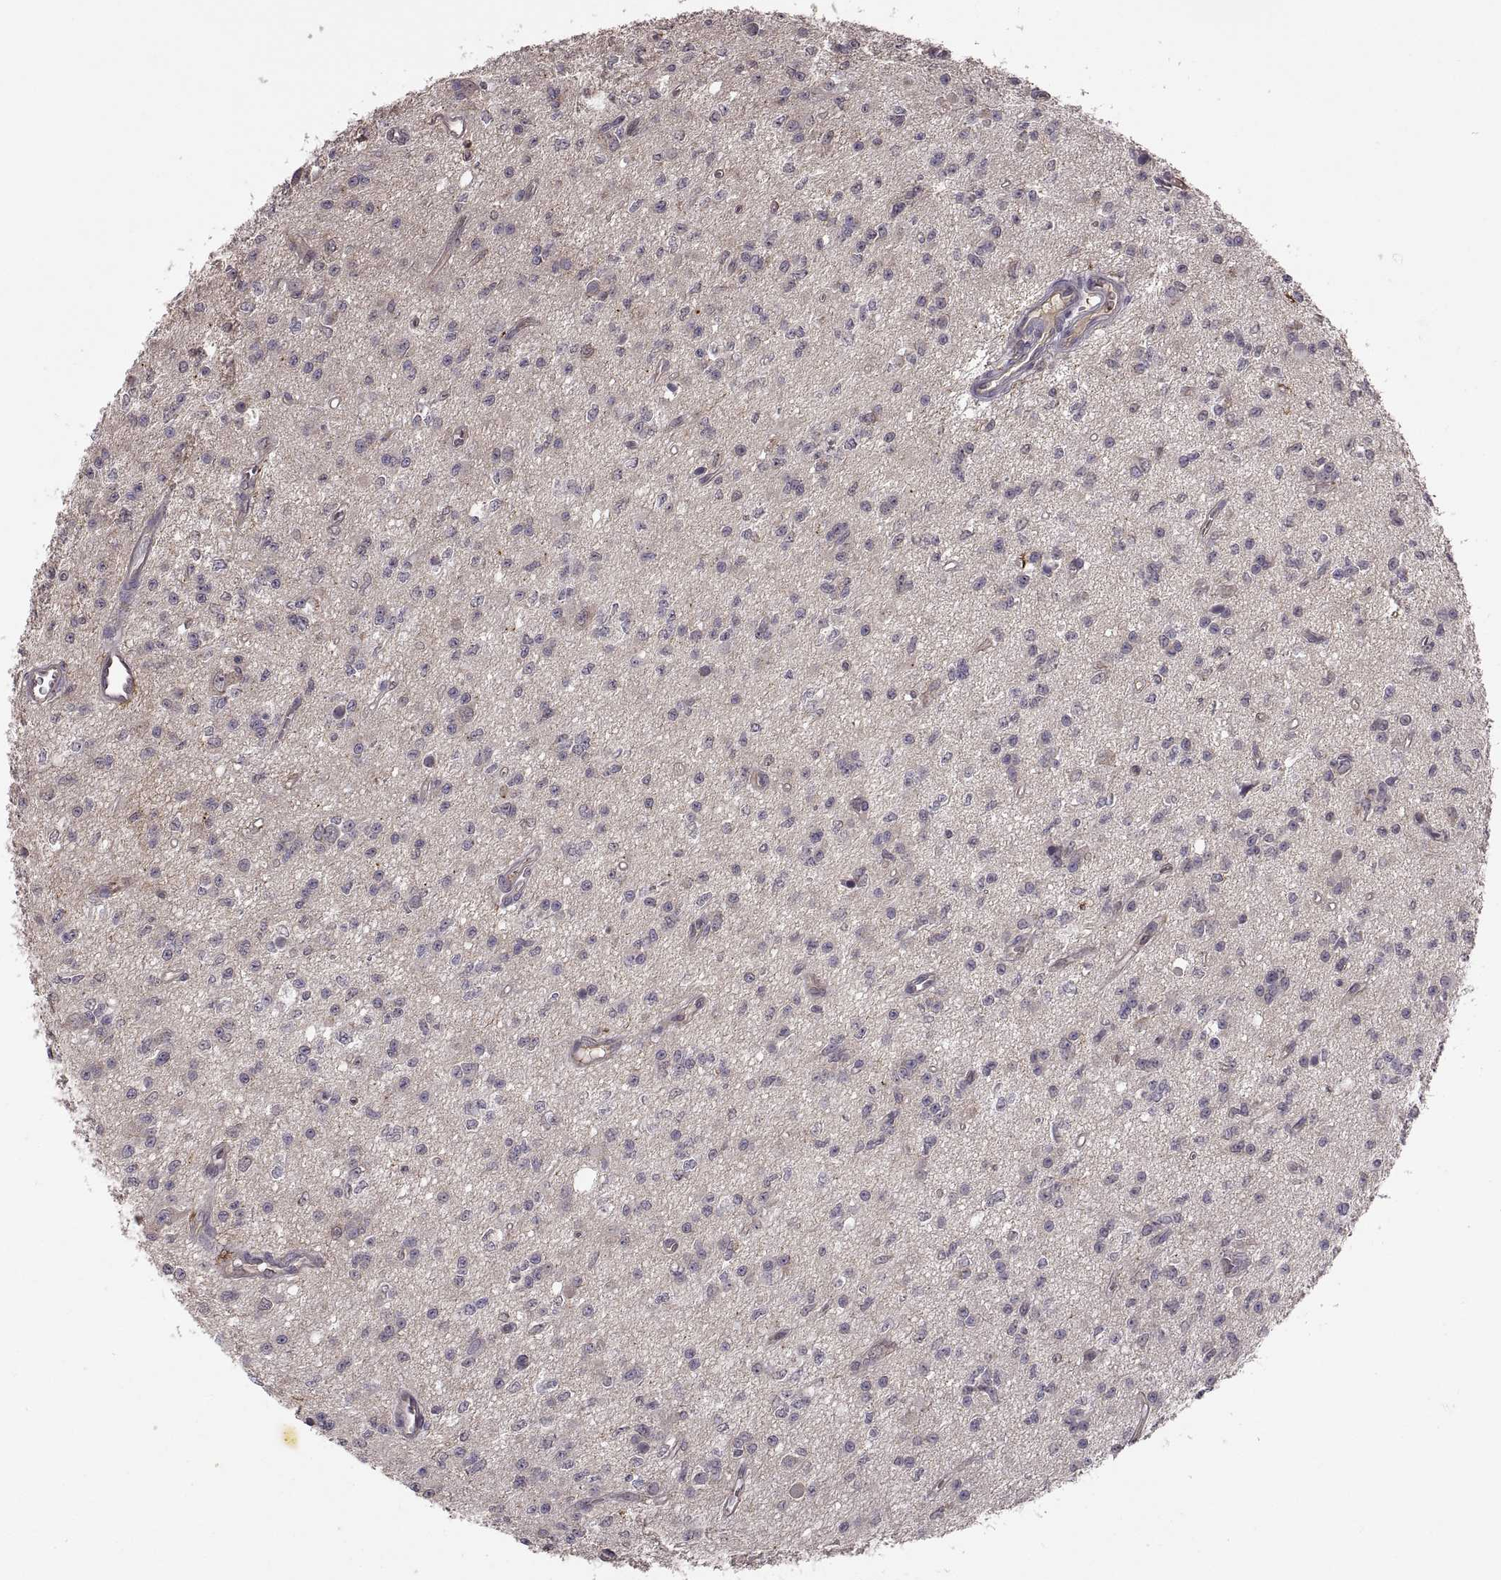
{"staining": {"intensity": "negative", "quantity": "none", "location": "none"}, "tissue": "glioma", "cell_type": "Tumor cells", "image_type": "cancer", "snomed": [{"axis": "morphology", "description": "Glioma, malignant, Low grade"}, {"axis": "topography", "description": "Brain"}], "caption": "Glioma stained for a protein using IHC displays no positivity tumor cells.", "gene": "NMNAT2", "patient": {"sex": "female", "age": 45}}